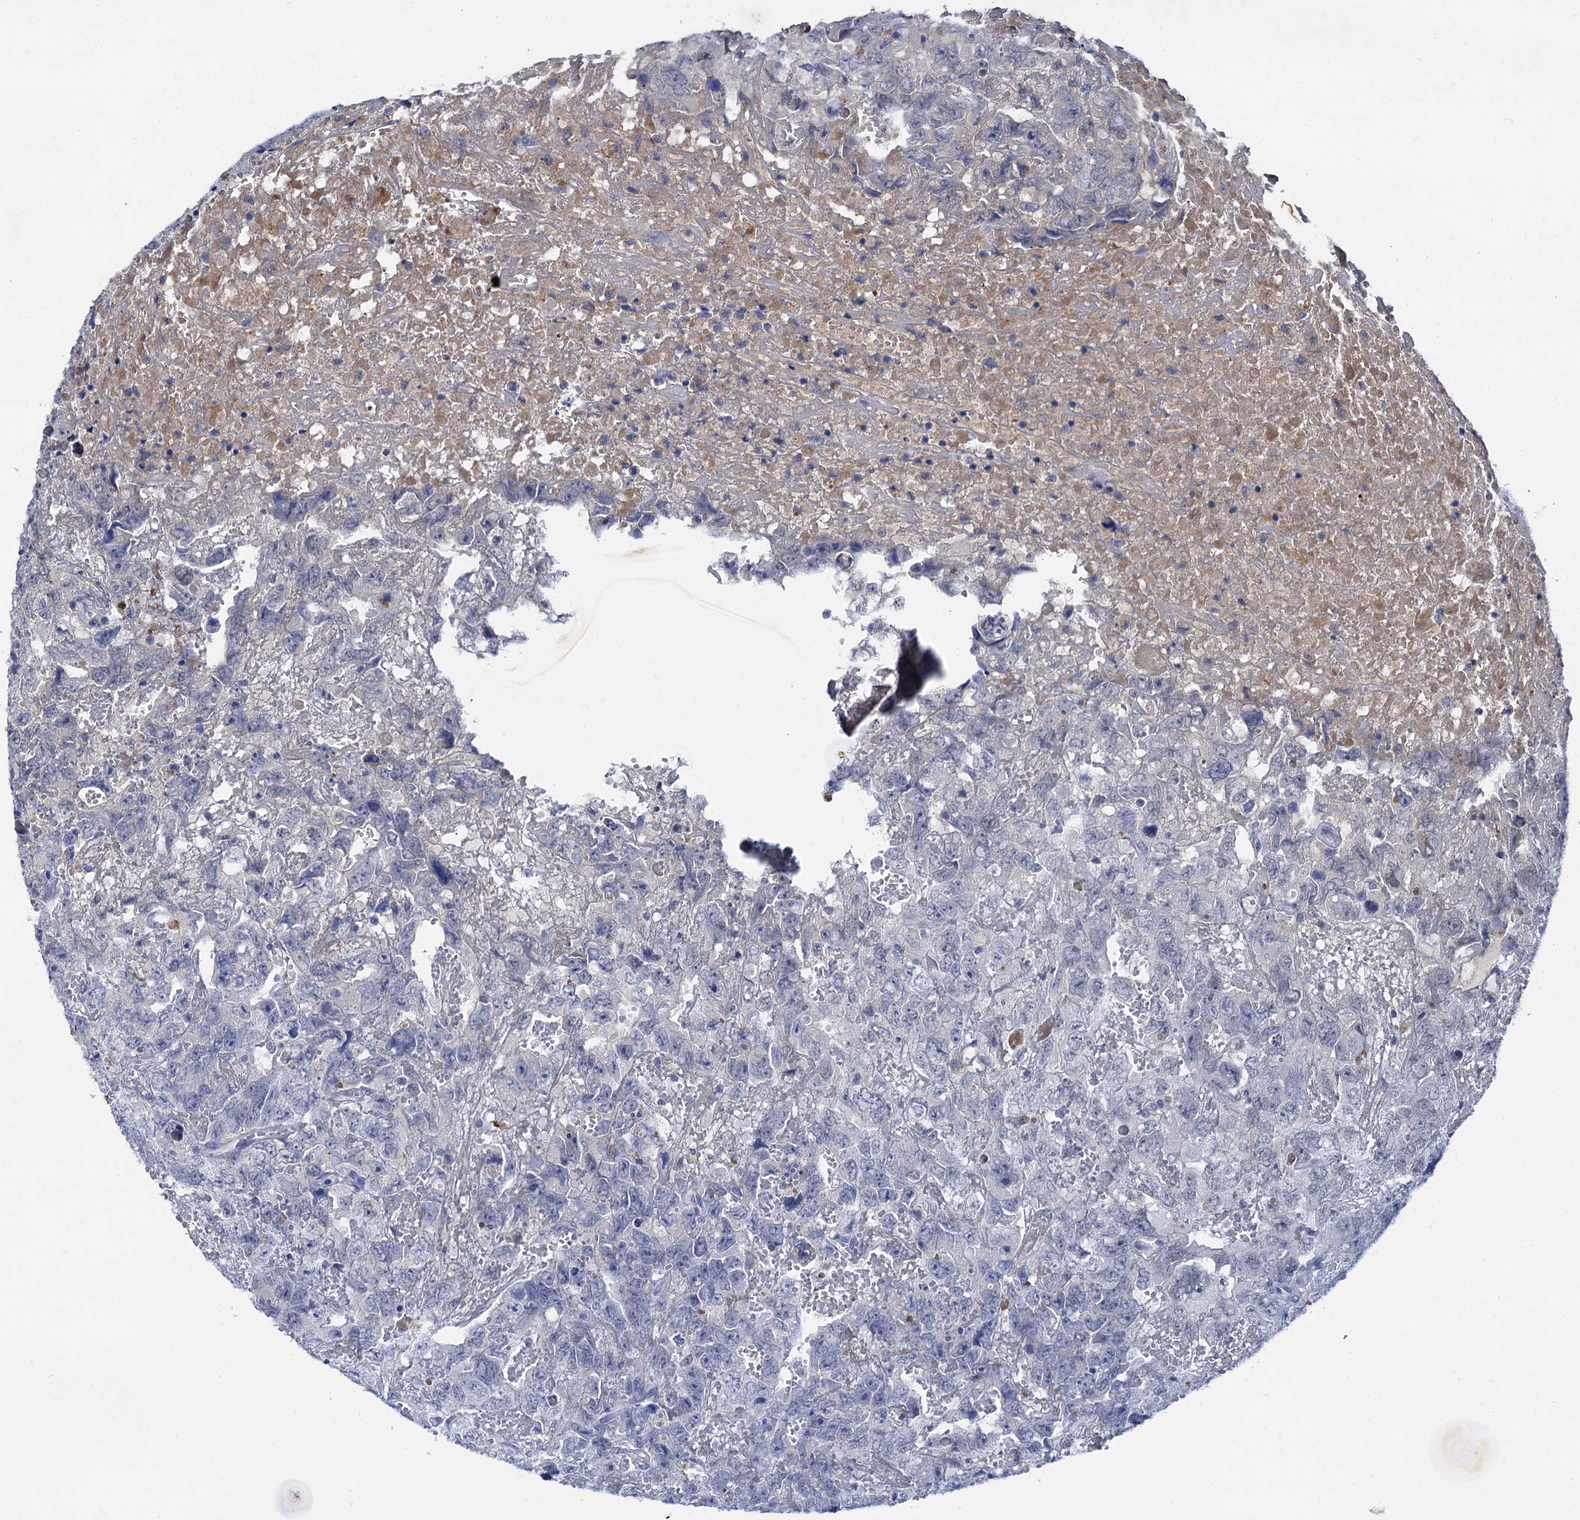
{"staining": {"intensity": "negative", "quantity": "none", "location": "none"}, "tissue": "testis cancer", "cell_type": "Tumor cells", "image_type": "cancer", "snomed": [{"axis": "morphology", "description": "Carcinoma, Embryonal, NOS"}, {"axis": "topography", "description": "Testis"}], "caption": "IHC image of neoplastic tissue: embryonal carcinoma (testis) stained with DAB displays no significant protein positivity in tumor cells.", "gene": "TMEM72", "patient": {"sex": "male", "age": 45}}